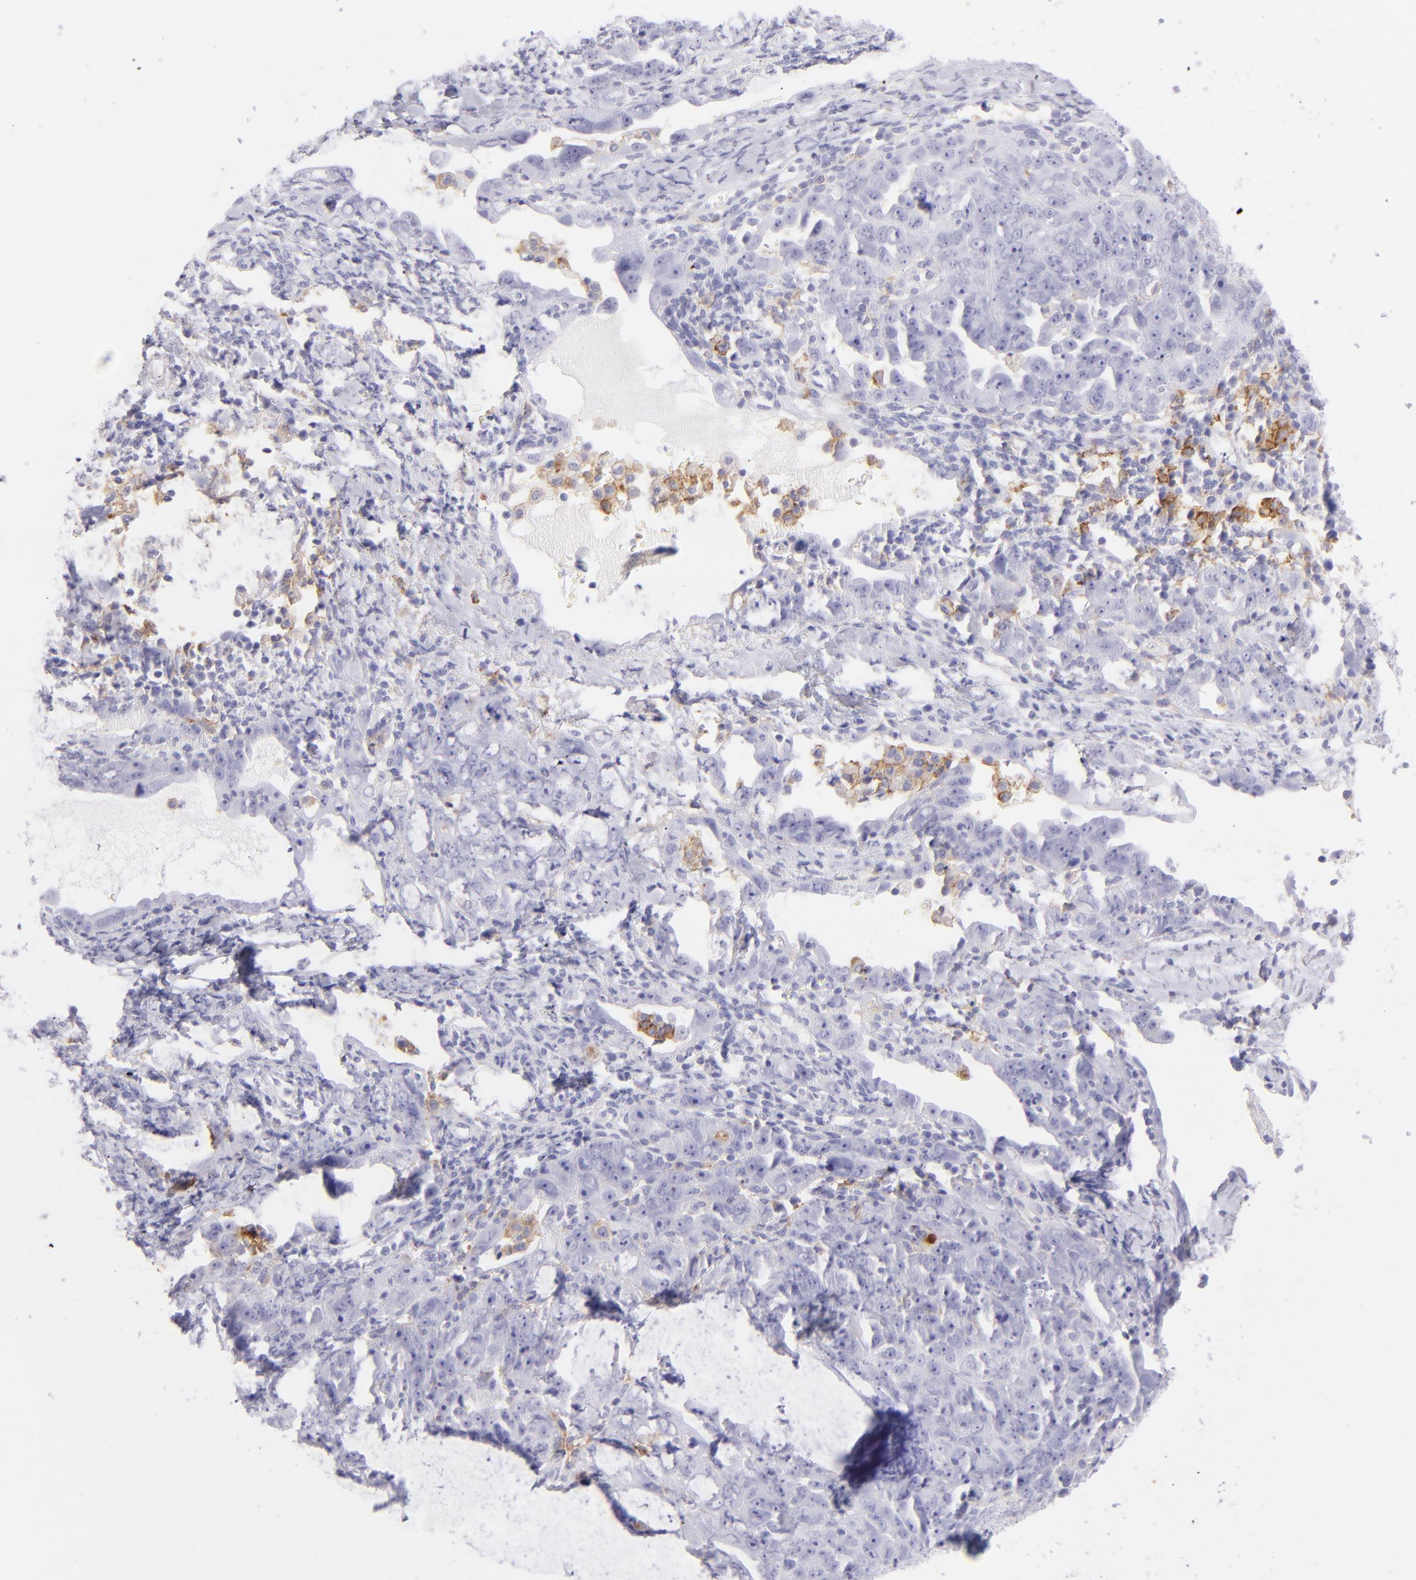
{"staining": {"intensity": "negative", "quantity": "none", "location": "none"}, "tissue": "ovarian cancer", "cell_type": "Tumor cells", "image_type": "cancer", "snomed": [{"axis": "morphology", "description": "Cystadenocarcinoma, serous, NOS"}, {"axis": "topography", "description": "Ovary"}], "caption": "This is a histopathology image of immunohistochemistry staining of serous cystadenocarcinoma (ovarian), which shows no positivity in tumor cells.", "gene": "CD72", "patient": {"sex": "female", "age": 66}}